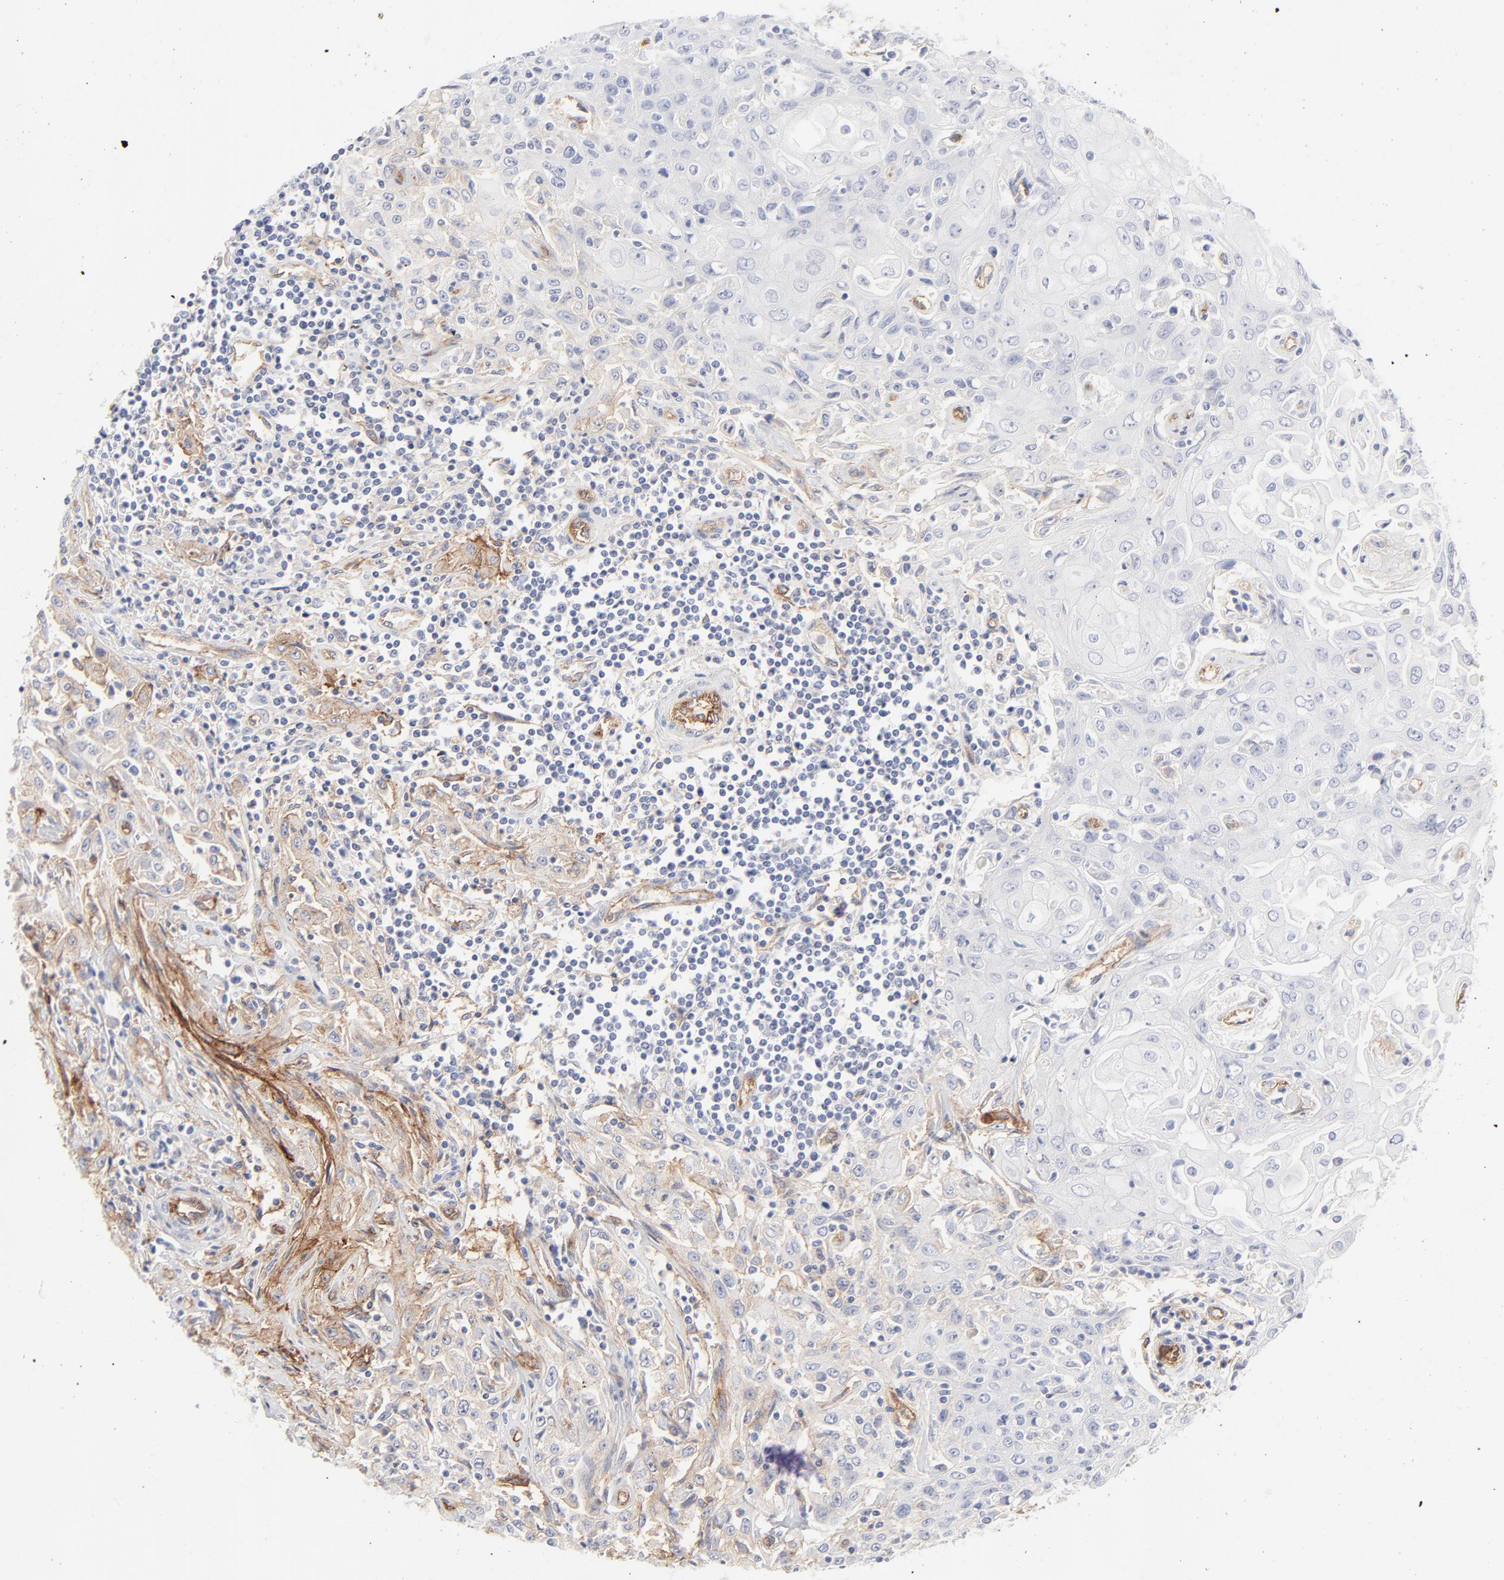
{"staining": {"intensity": "moderate", "quantity": "<25%", "location": "cytoplasmic/membranous"}, "tissue": "head and neck cancer", "cell_type": "Tumor cells", "image_type": "cancer", "snomed": [{"axis": "morphology", "description": "Squamous cell carcinoma, NOS"}, {"axis": "topography", "description": "Oral tissue"}, {"axis": "topography", "description": "Head-Neck"}], "caption": "This image displays immunohistochemistry staining of human head and neck cancer, with low moderate cytoplasmic/membranous positivity in approximately <25% of tumor cells.", "gene": "ITGA5", "patient": {"sex": "female", "age": 76}}